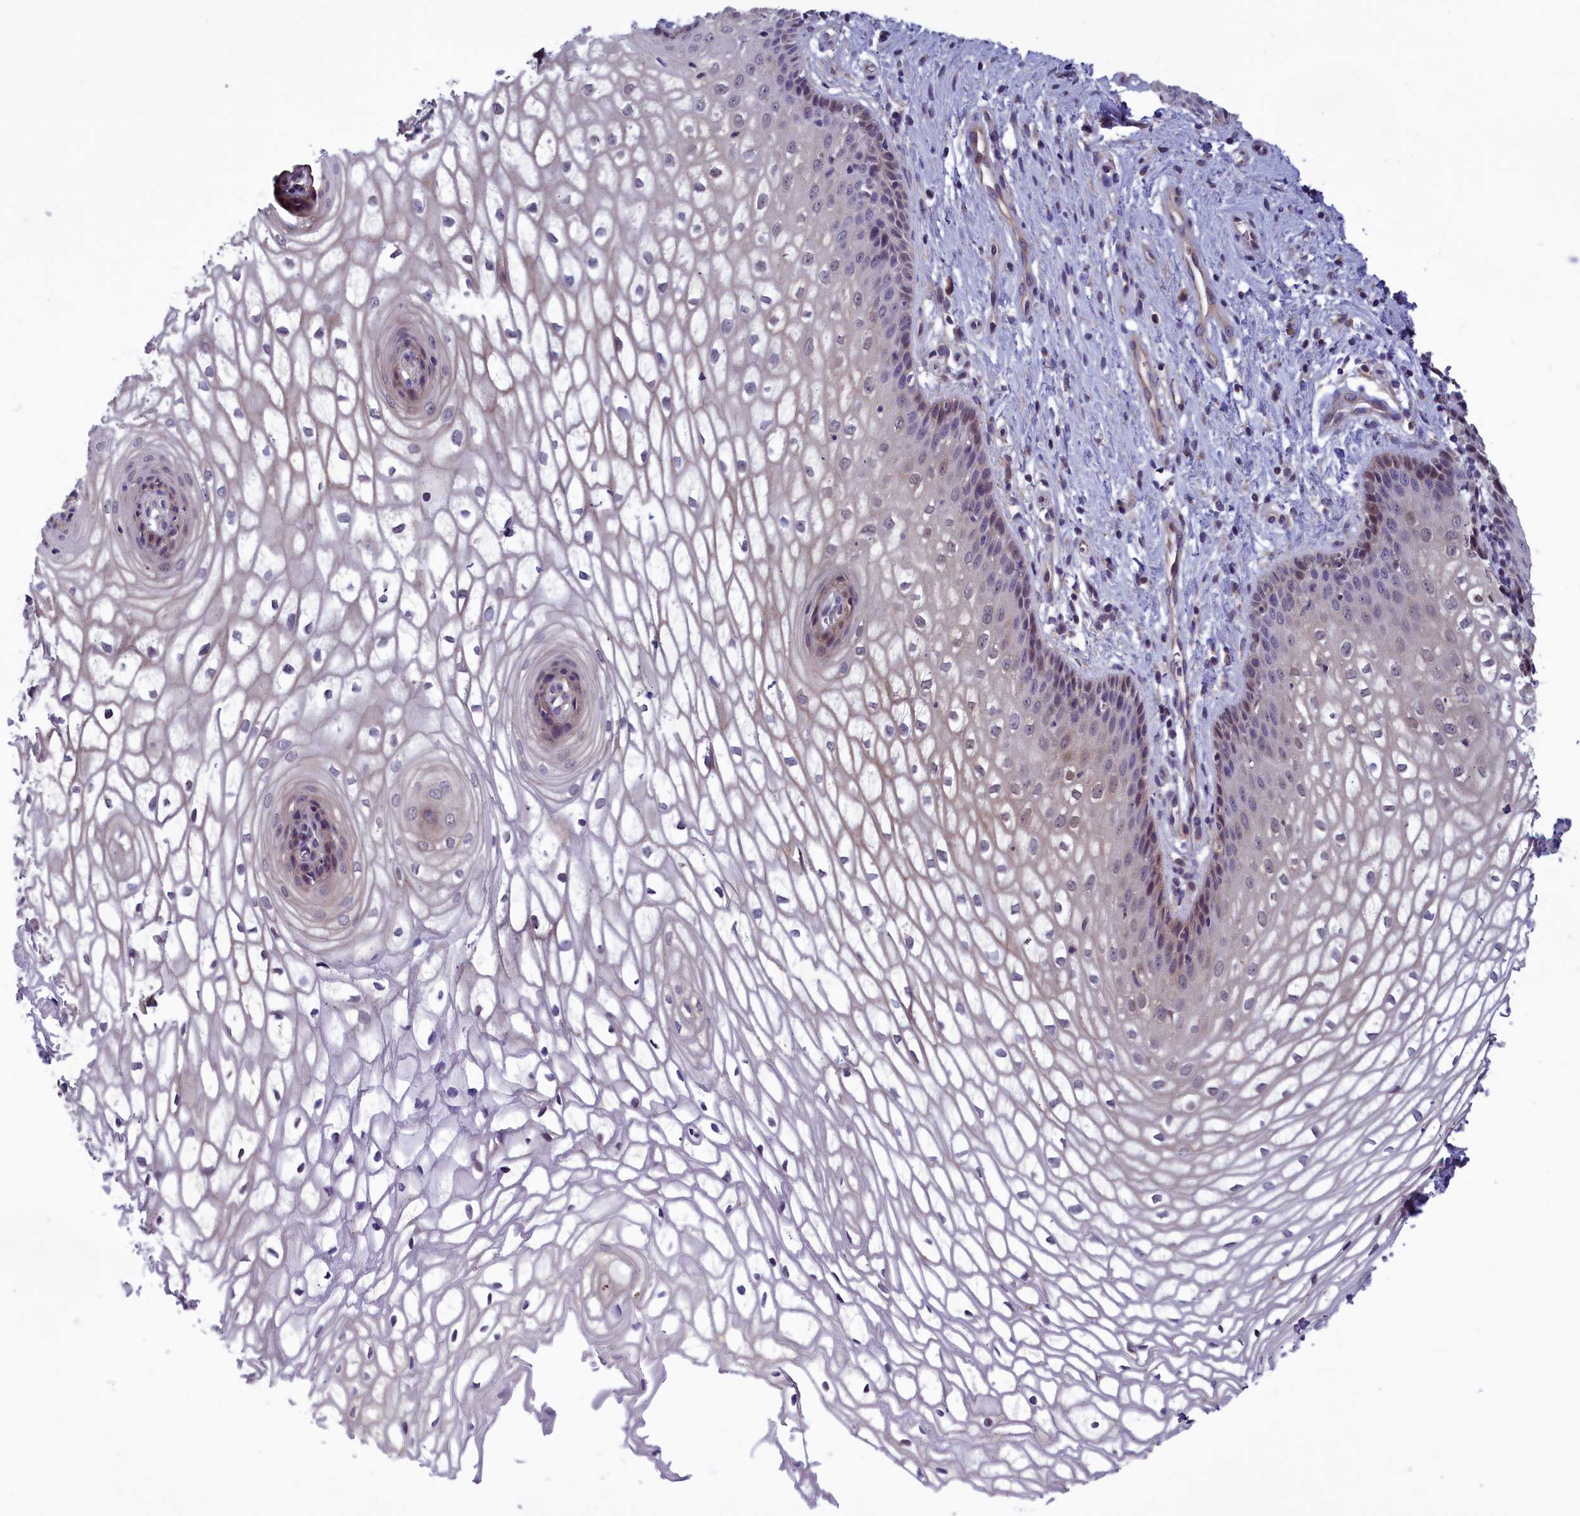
{"staining": {"intensity": "negative", "quantity": "none", "location": "none"}, "tissue": "vagina", "cell_type": "Squamous epithelial cells", "image_type": "normal", "snomed": [{"axis": "morphology", "description": "Normal tissue, NOS"}, {"axis": "topography", "description": "Vagina"}], "caption": "Immunohistochemical staining of benign vagina shows no significant positivity in squamous epithelial cells.", "gene": "HECA", "patient": {"sex": "female", "age": 34}}